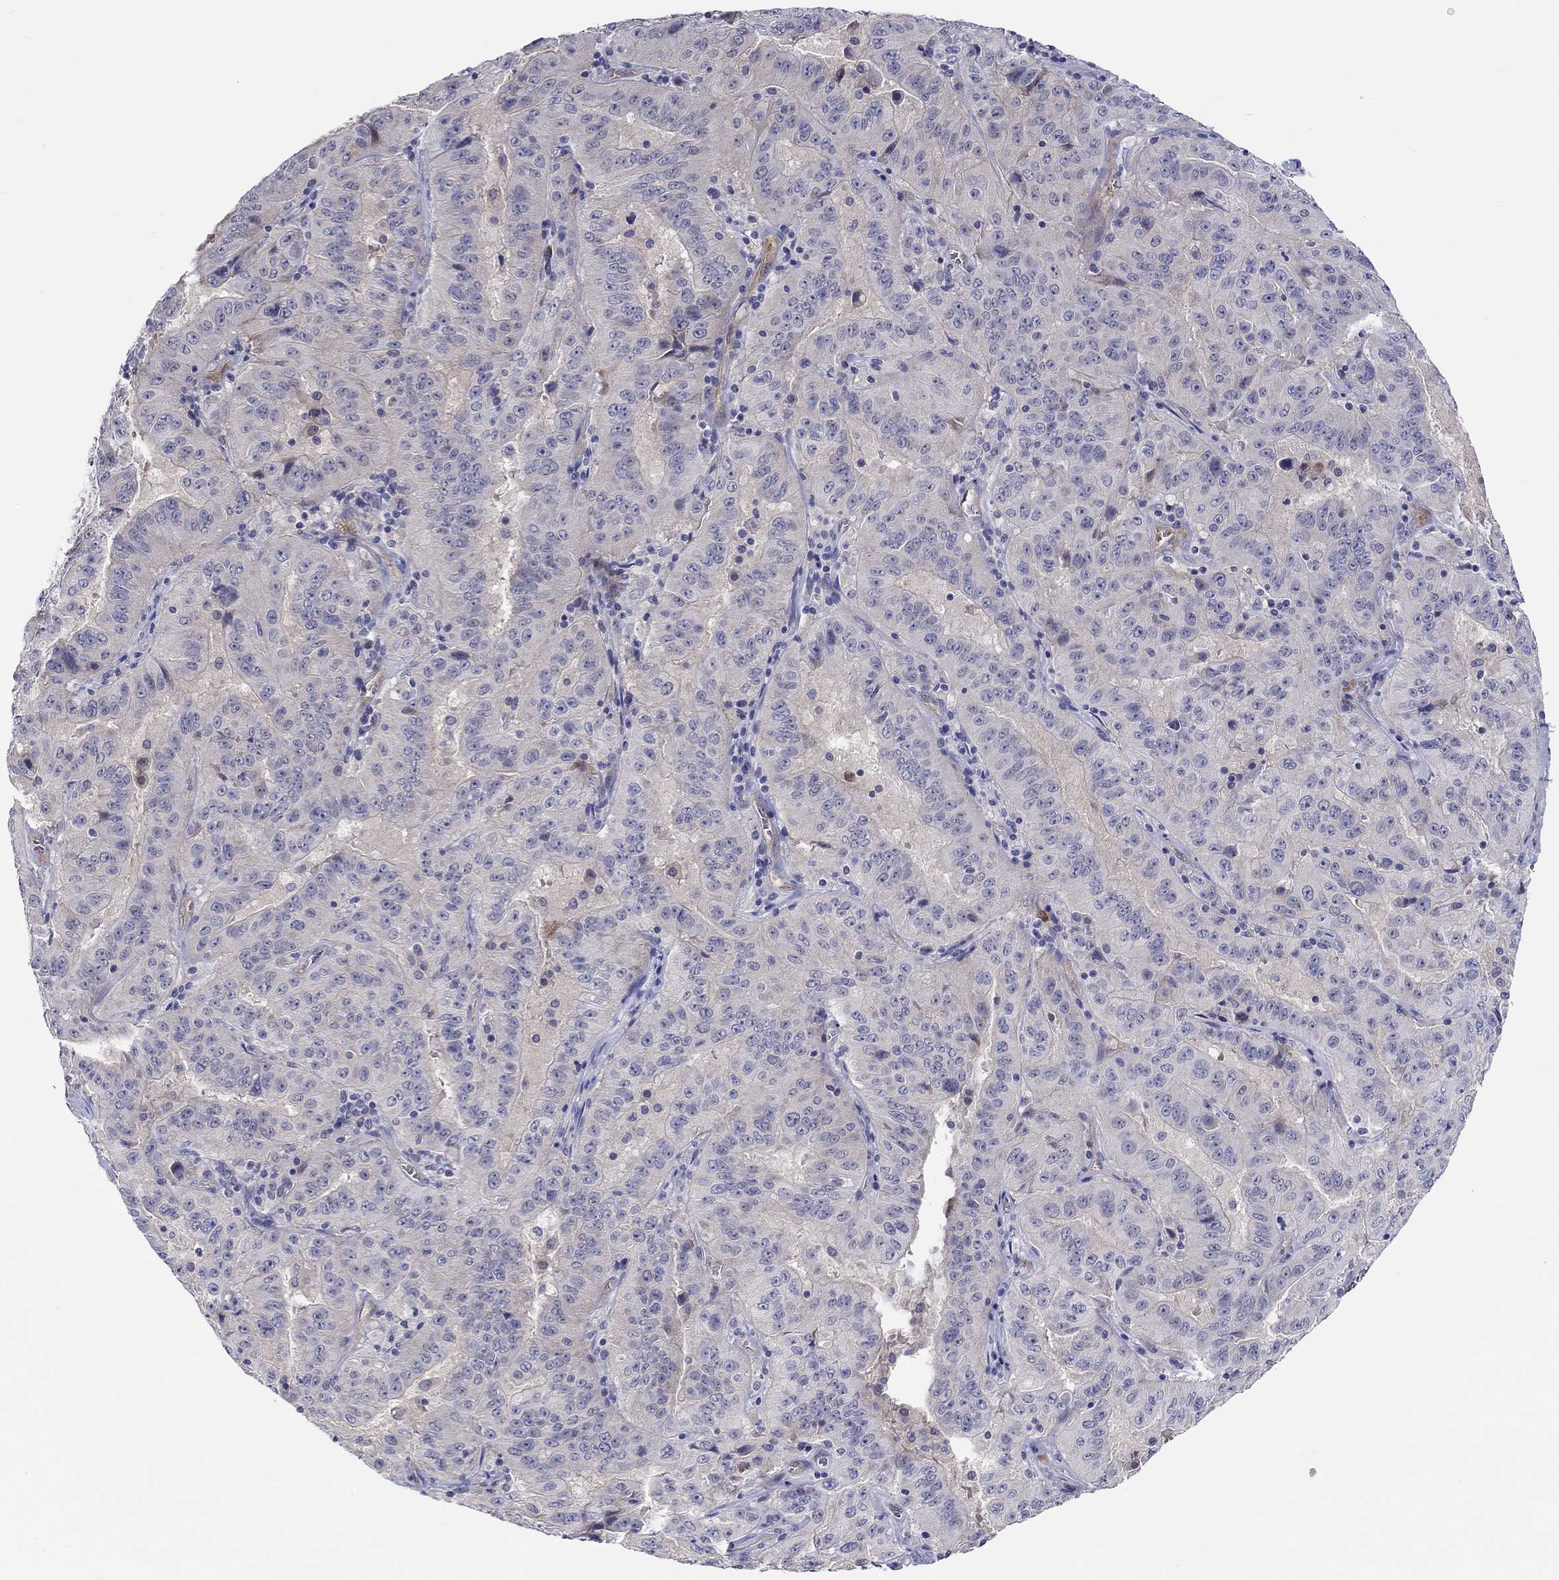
{"staining": {"intensity": "negative", "quantity": "none", "location": "none"}, "tissue": "pancreatic cancer", "cell_type": "Tumor cells", "image_type": "cancer", "snomed": [{"axis": "morphology", "description": "Adenocarcinoma, NOS"}, {"axis": "topography", "description": "Pancreas"}], "caption": "An immunohistochemistry photomicrograph of pancreatic cancer (adenocarcinoma) is shown. There is no staining in tumor cells of pancreatic cancer (adenocarcinoma).", "gene": "ABCG4", "patient": {"sex": "male", "age": 63}}